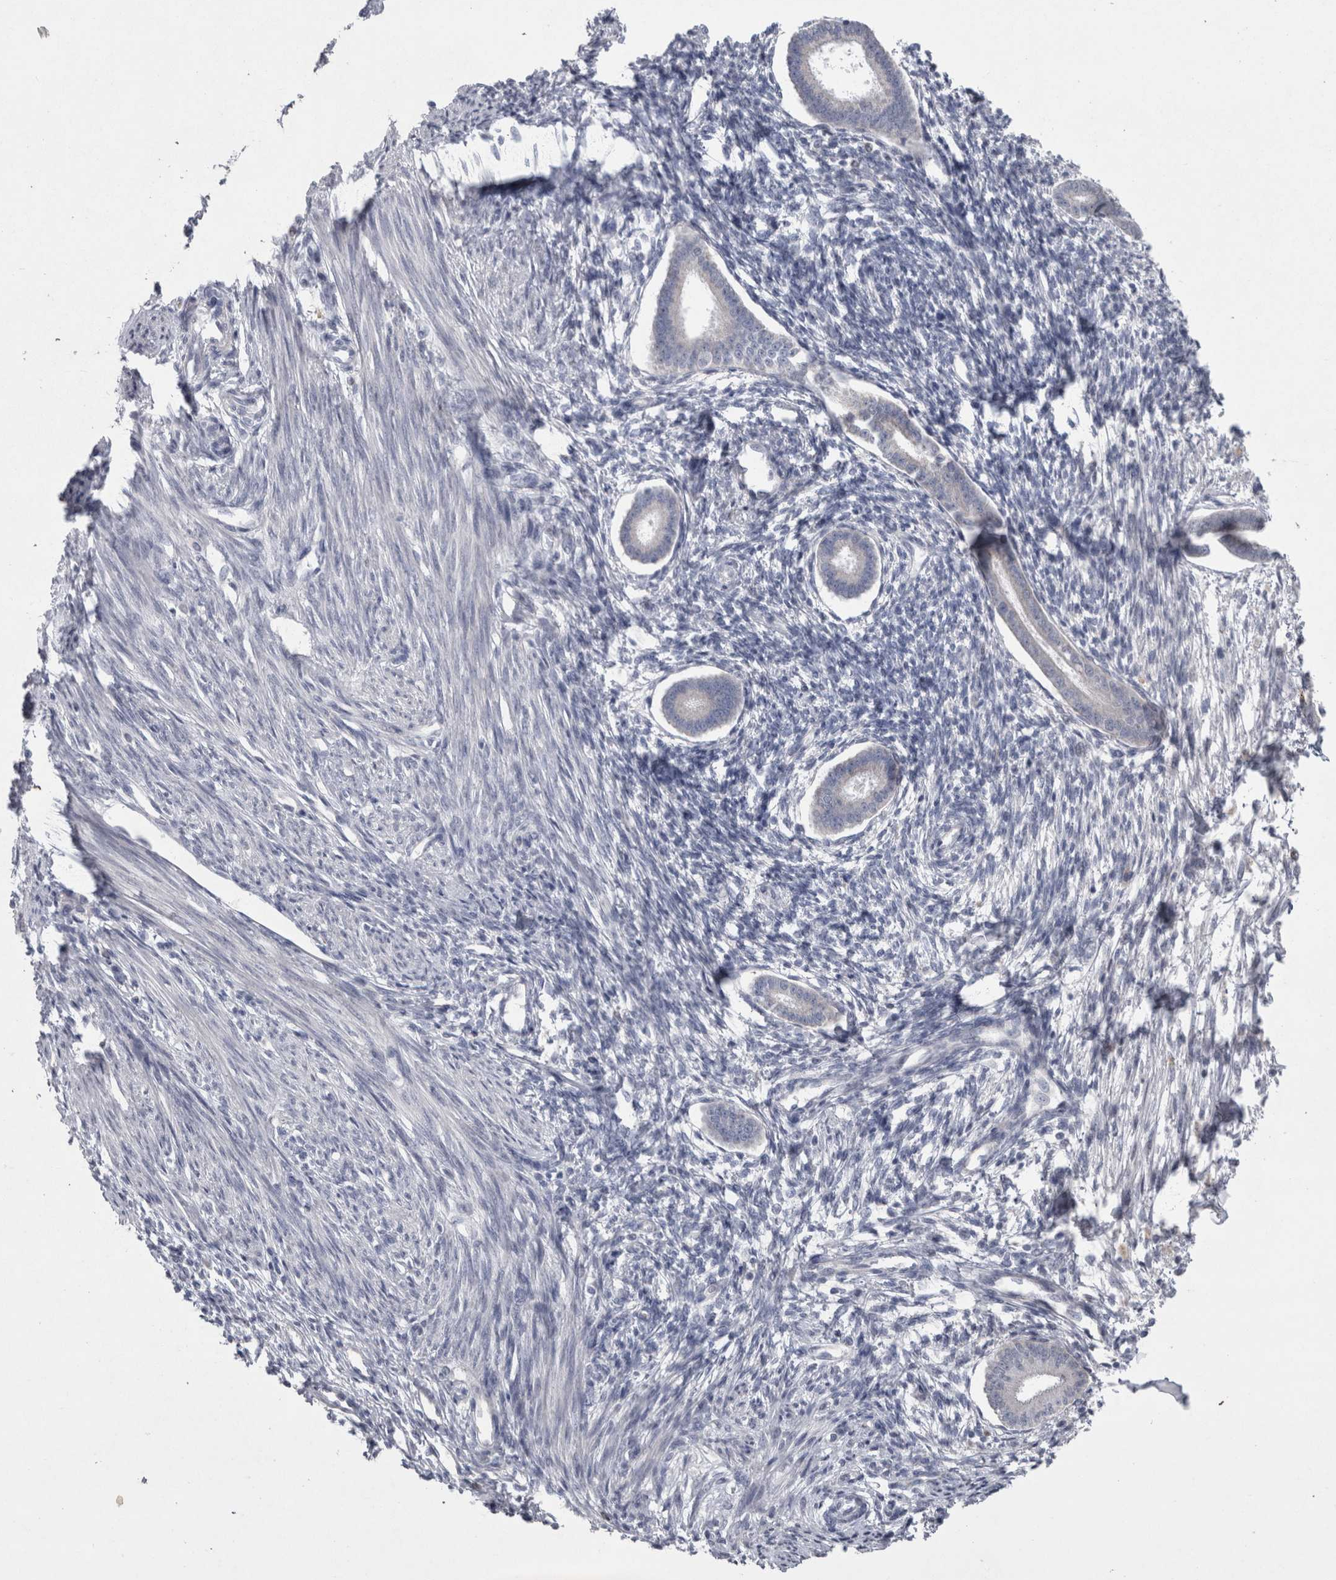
{"staining": {"intensity": "negative", "quantity": "none", "location": "none"}, "tissue": "endometrium", "cell_type": "Cells in endometrial stroma", "image_type": "normal", "snomed": [{"axis": "morphology", "description": "Normal tissue, NOS"}, {"axis": "topography", "description": "Endometrium"}], "caption": "Photomicrograph shows no significant protein expression in cells in endometrial stroma of normal endometrium. (DAB immunohistochemistry with hematoxylin counter stain).", "gene": "AGMAT", "patient": {"sex": "female", "age": 56}}